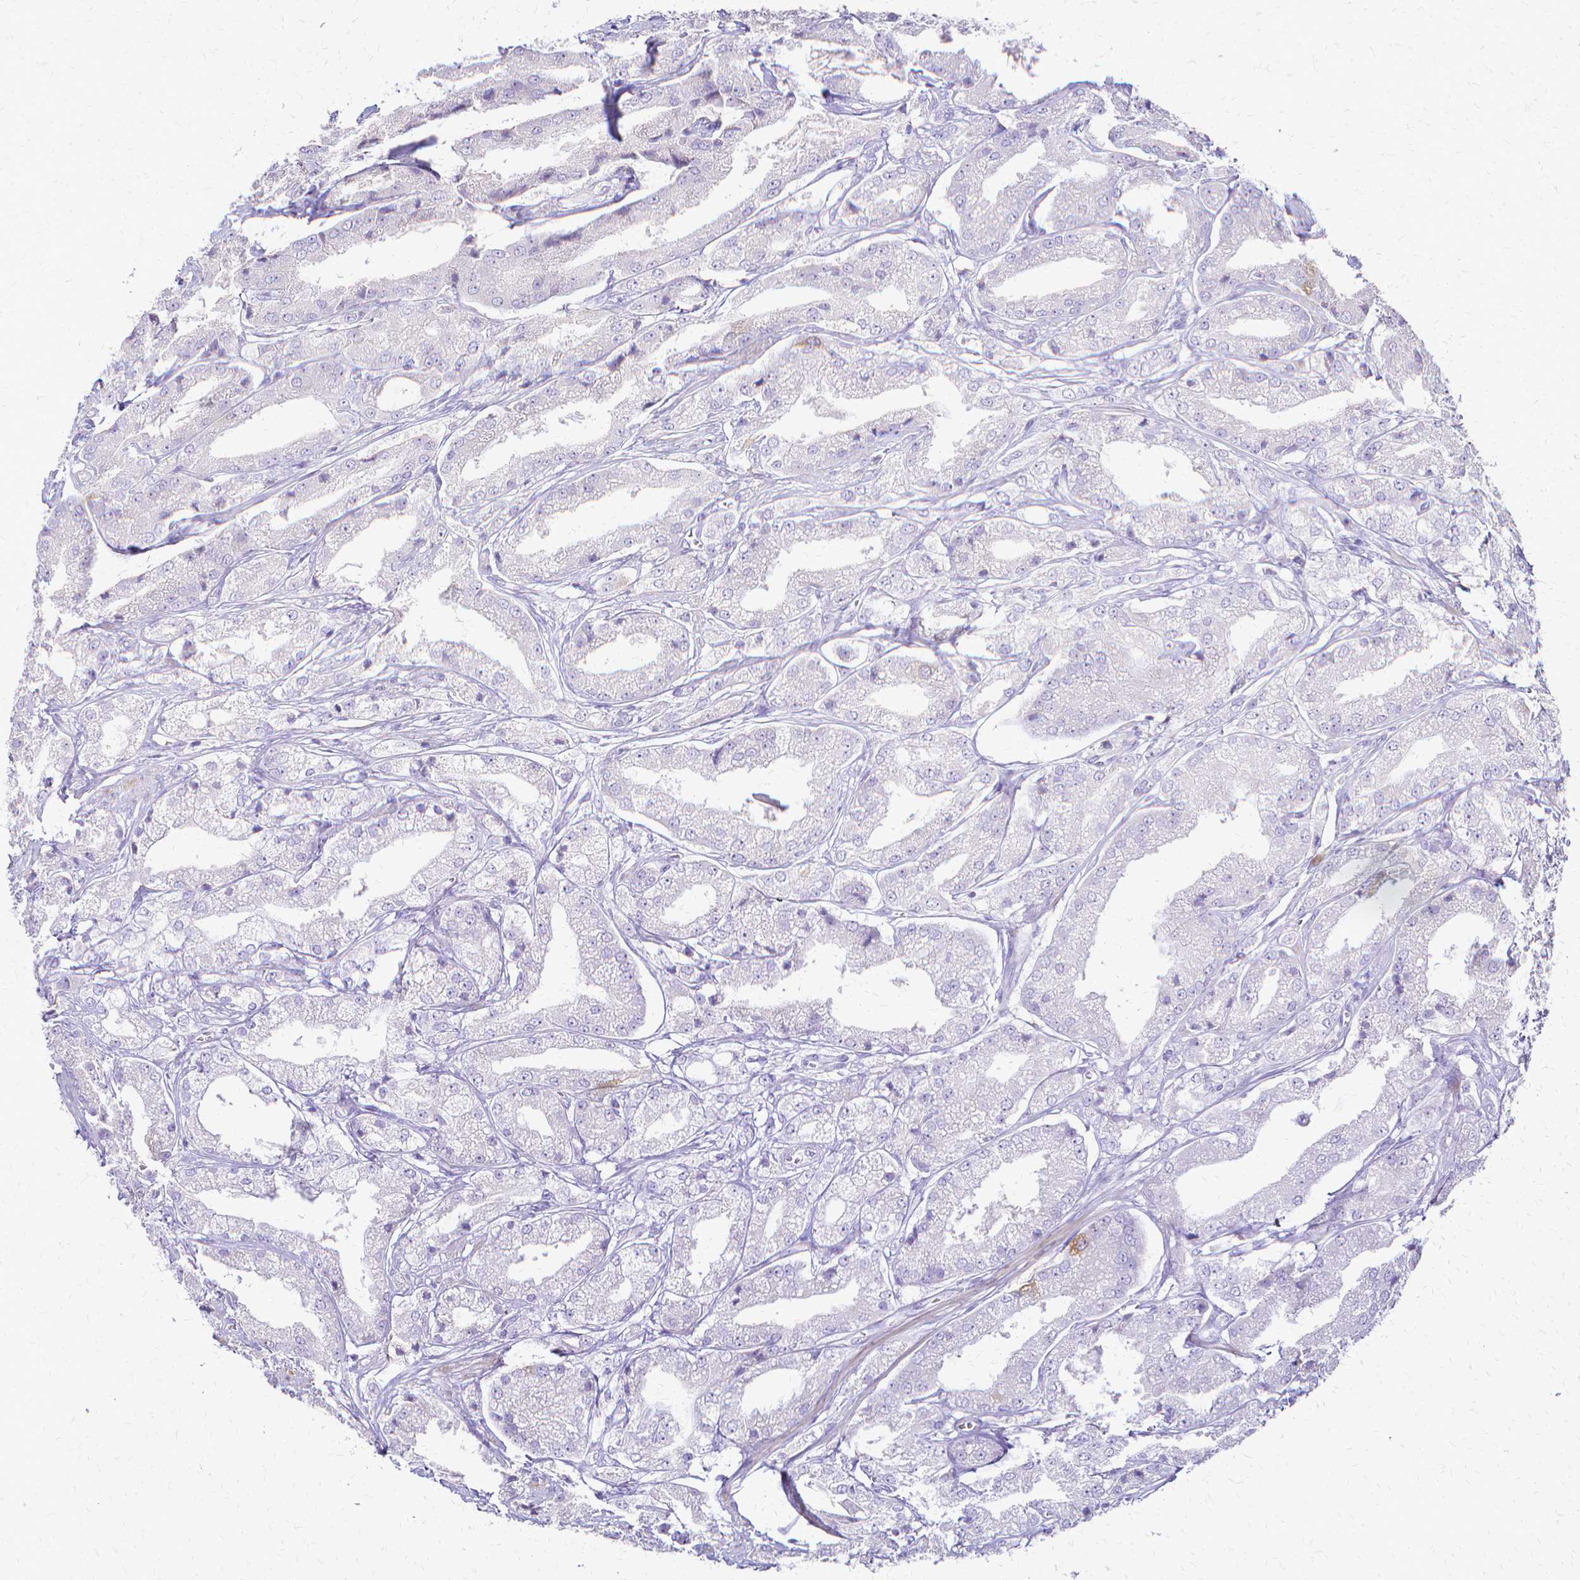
{"staining": {"intensity": "negative", "quantity": "none", "location": "none"}, "tissue": "prostate cancer", "cell_type": "Tumor cells", "image_type": "cancer", "snomed": [{"axis": "morphology", "description": "Adenocarcinoma, High grade"}, {"axis": "topography", "description": "Prostate"}], "caption": "IHC micrograph of prostate cancer (high-grade adenocarcinoma) stained for a protein (brown), which demonstrates no expression in tumor cells.", "gene": "CCNB1", "patient": {"sex": "male", "age": 61}}